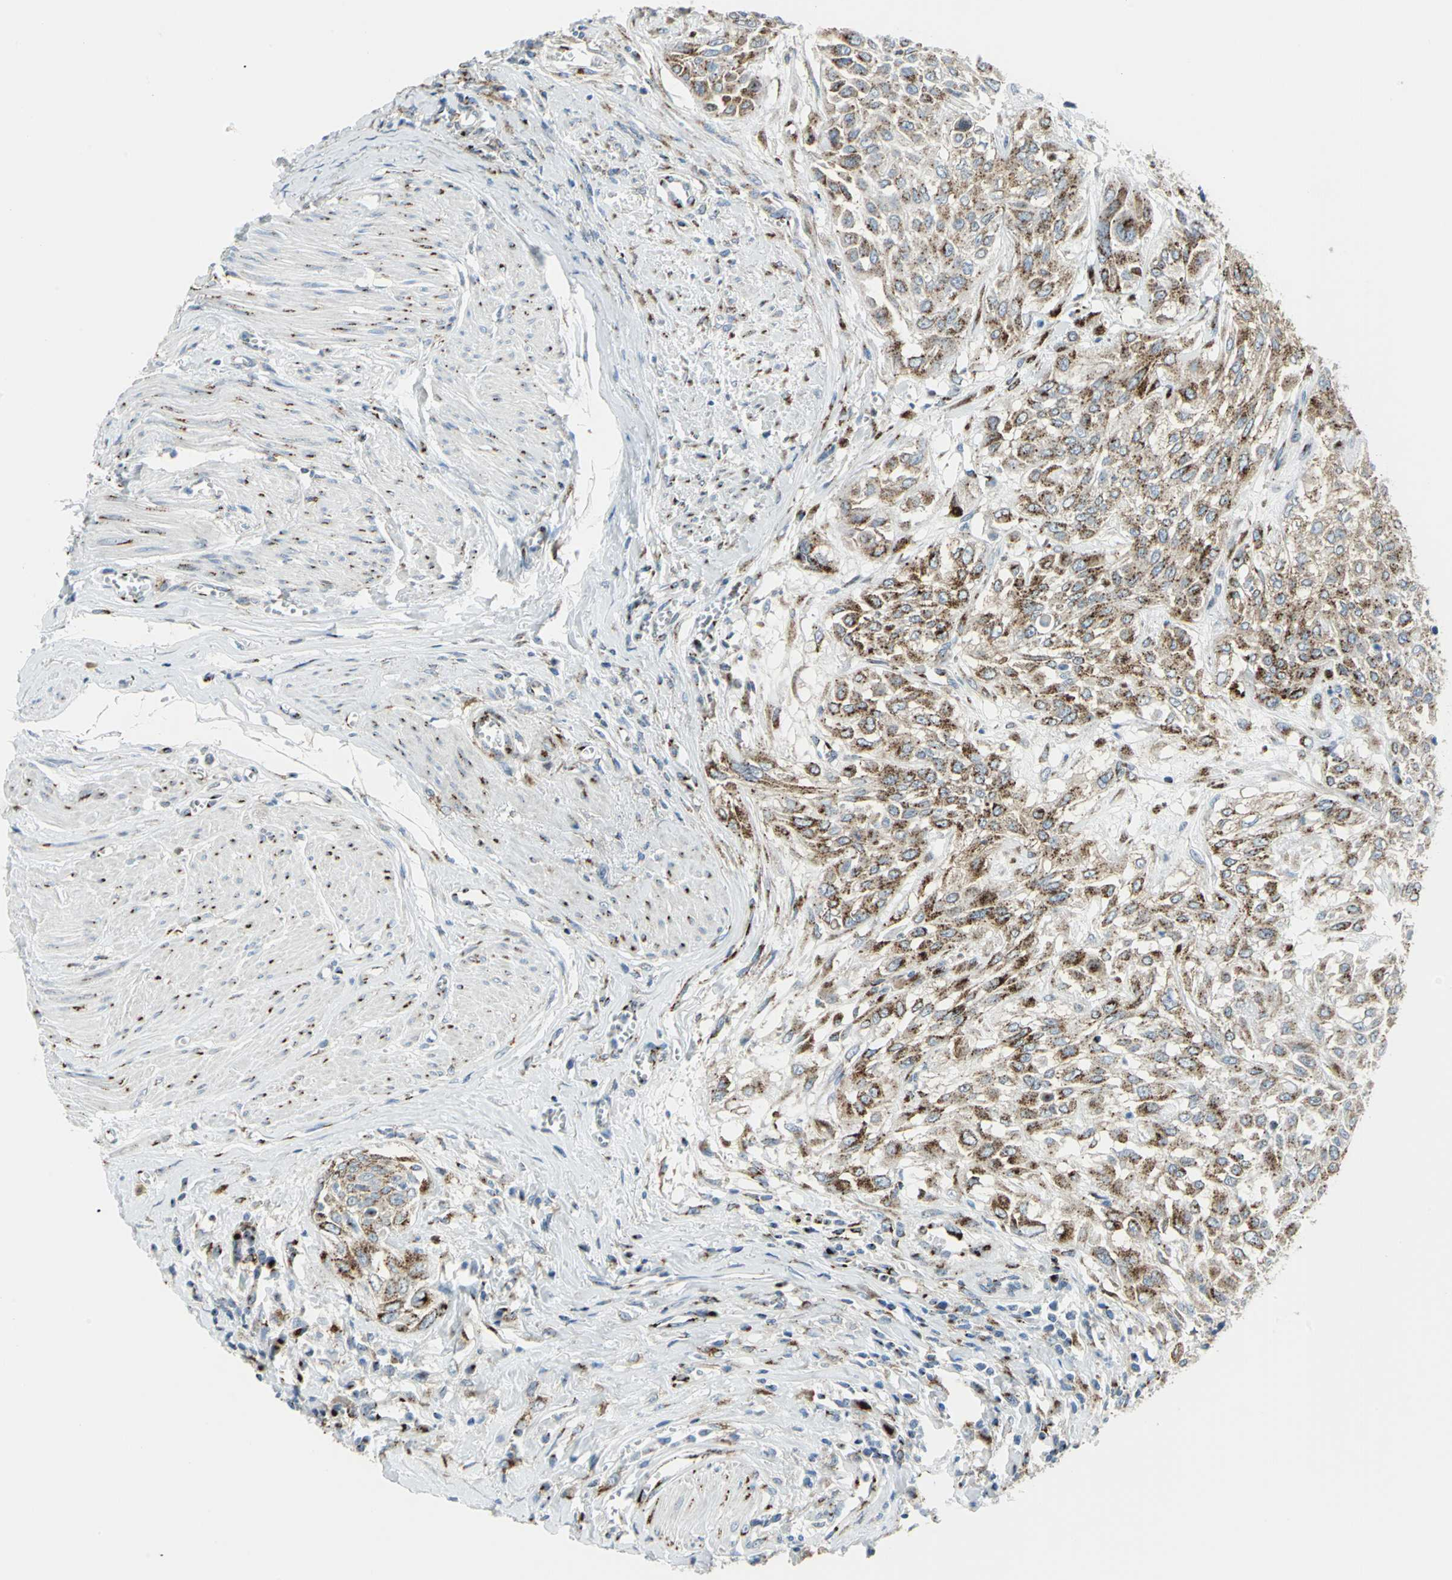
{"staining": {"intensity": "strong", "quantity": ">75%", "location": "cytoplasmic/membranous"}, "tissue": "urothelial cancer", "cell_type": "Tumor cells", "image_type": "cancer", "snomed": [{"axis": "morphology", "description": "Urothelial carcinoma, High grade"}, {"axis": "topography", "description": "Urinary bladder"}], "caption": "IHC of human urothelial carcinoma (high-grade) exhibits high levels of strong cytoplasmic/membranous expression in about >75% of tumor cells.", "gene": "GPR3", "patient": {"sex": "male", "age": 57}}